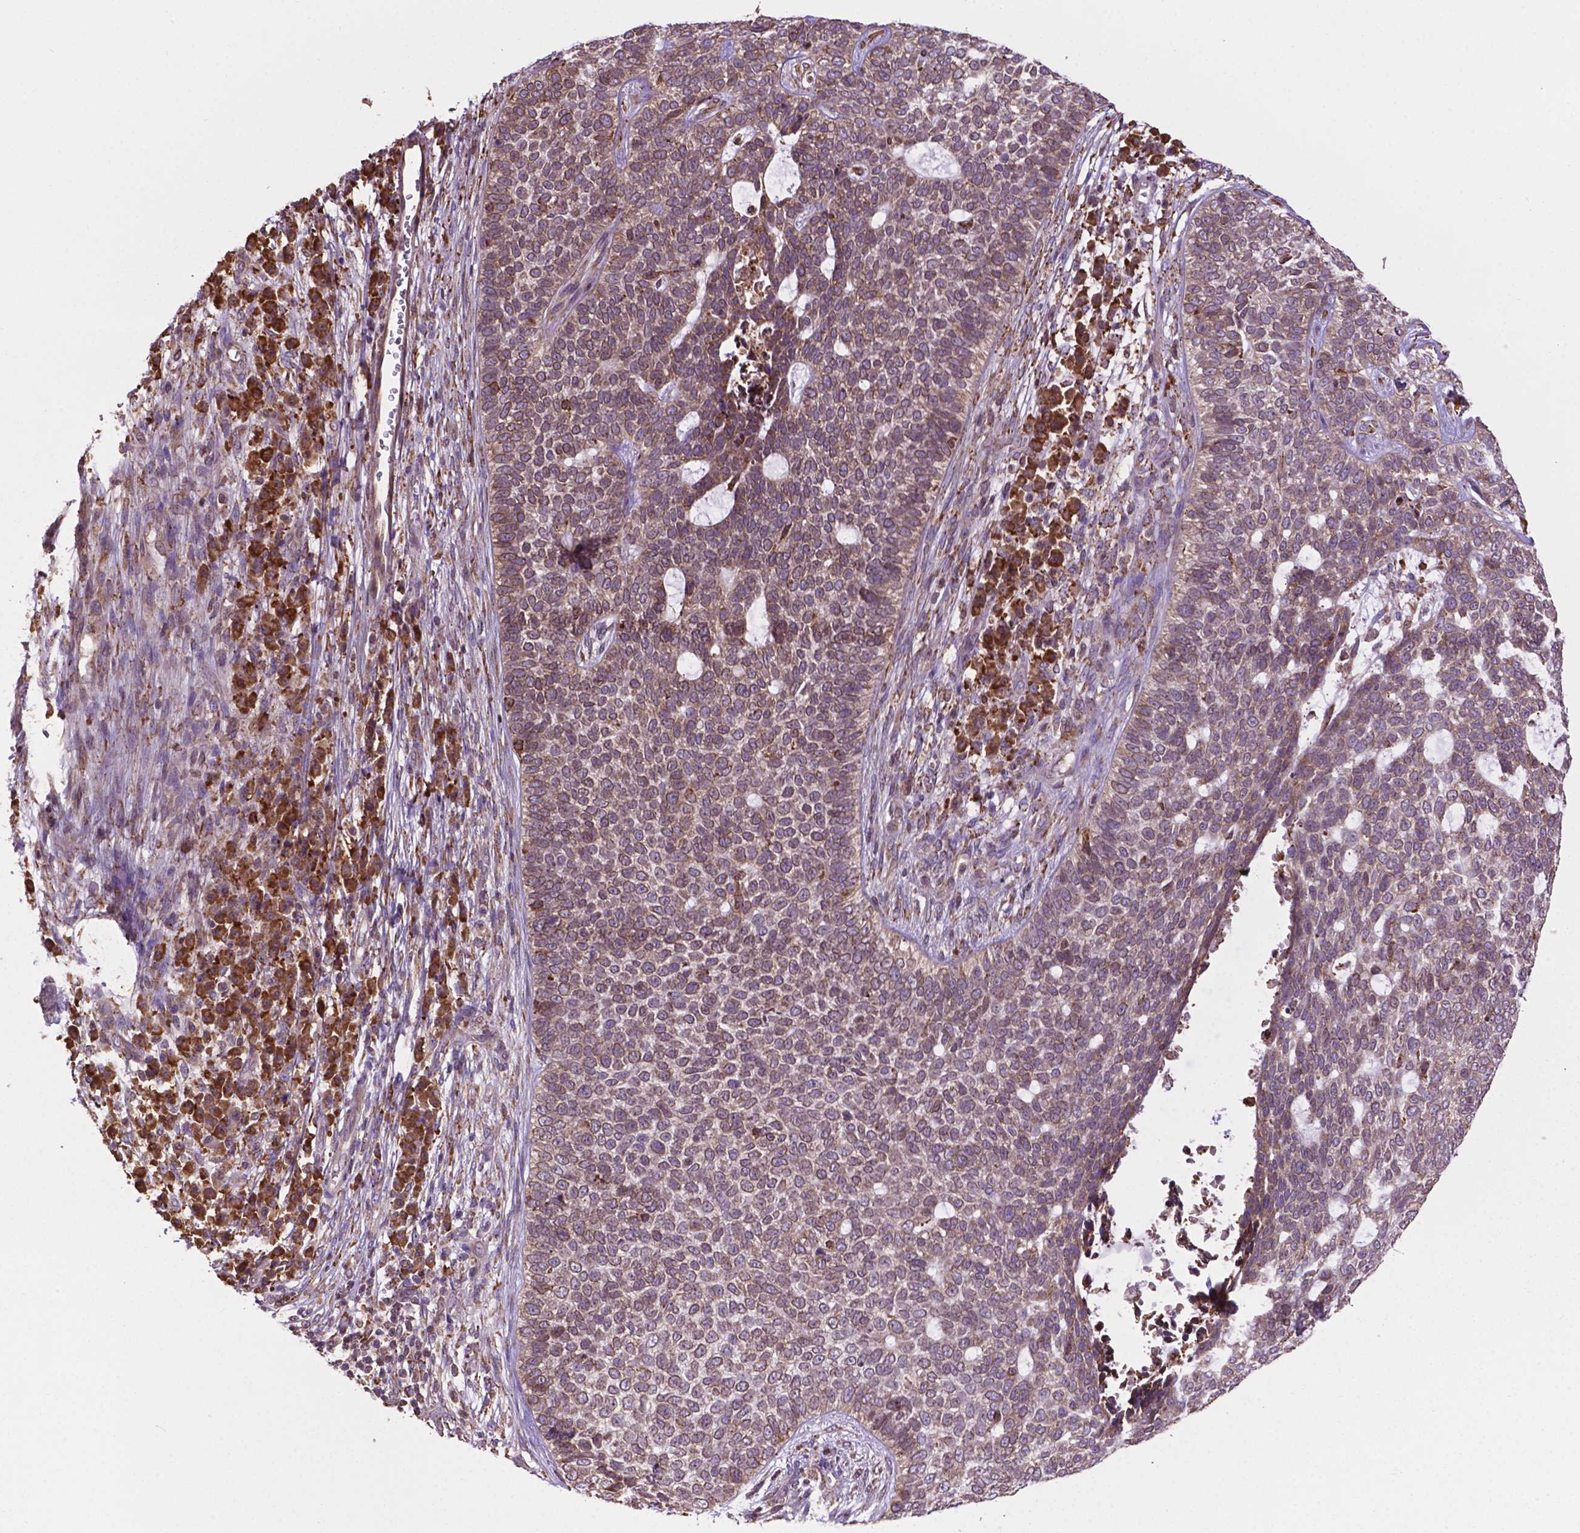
{"staining": {"intensity": "negative", "quantity": "none", "location": "none"}, "tissue": "skin cancer", "cell_type": "Tumor cells", "image_type": "cancer", "snomed": [{"axis": "morphology", "description": "Basal cell carcinoma"}, {"axis": "topography", "description": "Skin"}], "caption": "Immunohistochemistry image of neoplastic tissue: human skin cancer (basal cell carcinoma) stained with DAB shows no significant protein expression in tumor cells.", "gene": "GANAB", "patient": {"sex": "female", "age": 69}}